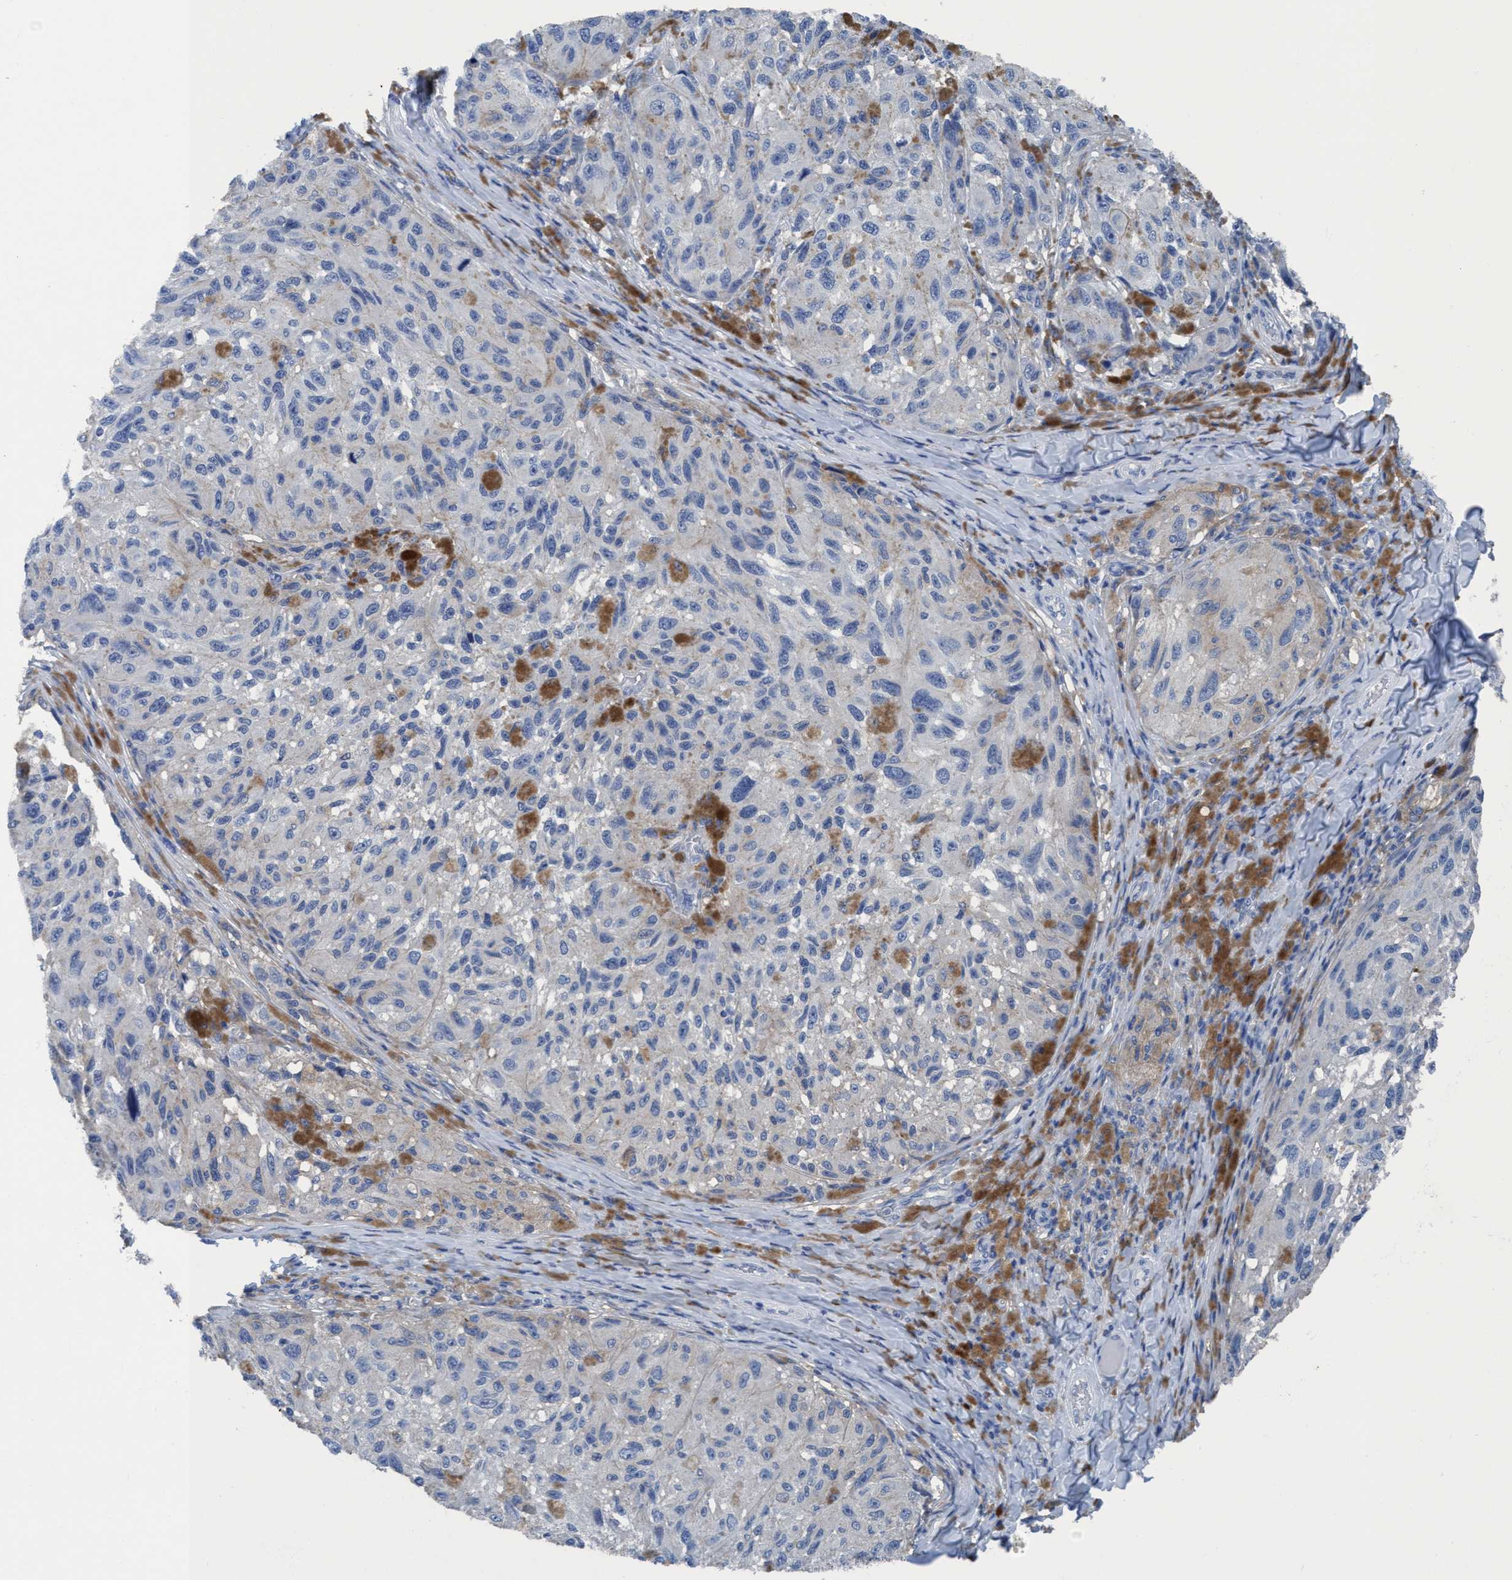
{"staining": {"intensity": "negative", "quantity": "none", "location": "none"}, "tissue": "melanoma", "cell_type": "Tumor cells", "image_type": "cancer", "snomed": [{"axis": "morphology", "description": "Malignant melanoma, NOS"}, {"axis": "topography", "description": "Skin"}], "caption": "The photomicrograph displays no significant positivity in tumor cells of malignant melanoma.", "gene": "DNAI1", "patient": {"sex": "female", "age": 73}}